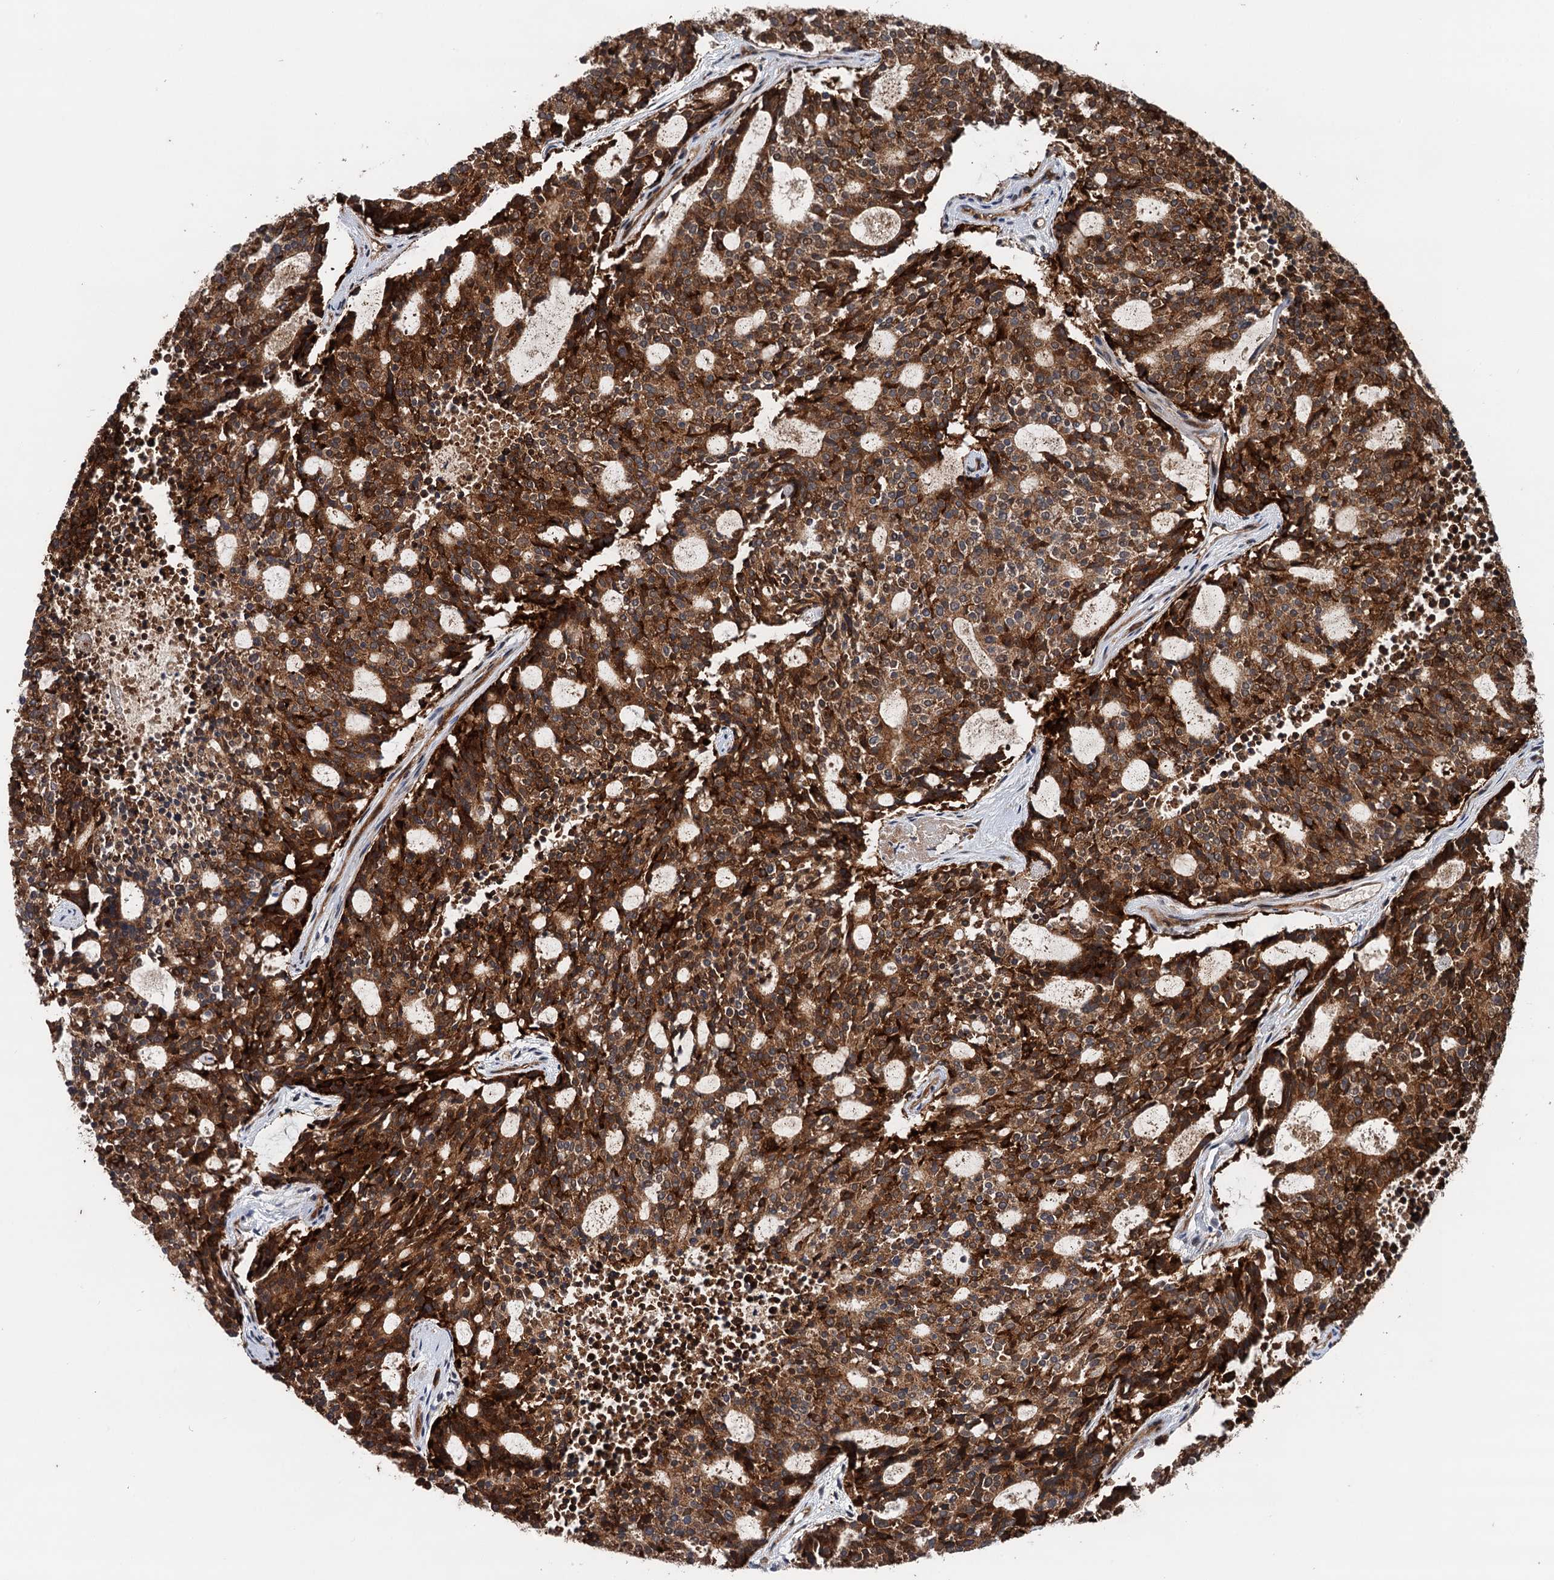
{"staining": {"intensity": "strong", "quantity": ">75%", "location": "cytoplasmic/membranous"}, "tissue": "carcinoid", "cell_type": "Tumor cells", "image_type": "cancer", "snomed": [{"axis": "morphology", "description": "Carcinoid, malignant, NOS"}, {"axis": "topography", "description": "Pancreas"}], "caption": "The histopathology image demonstrates immunohistochemical staining of carcinoid (malignant). There is strong cytoplasmic/membranous expression is present in about >75% of tumor cells.", "gene": "NLRP10", "patient": {"sex": "female", "age": 54}}